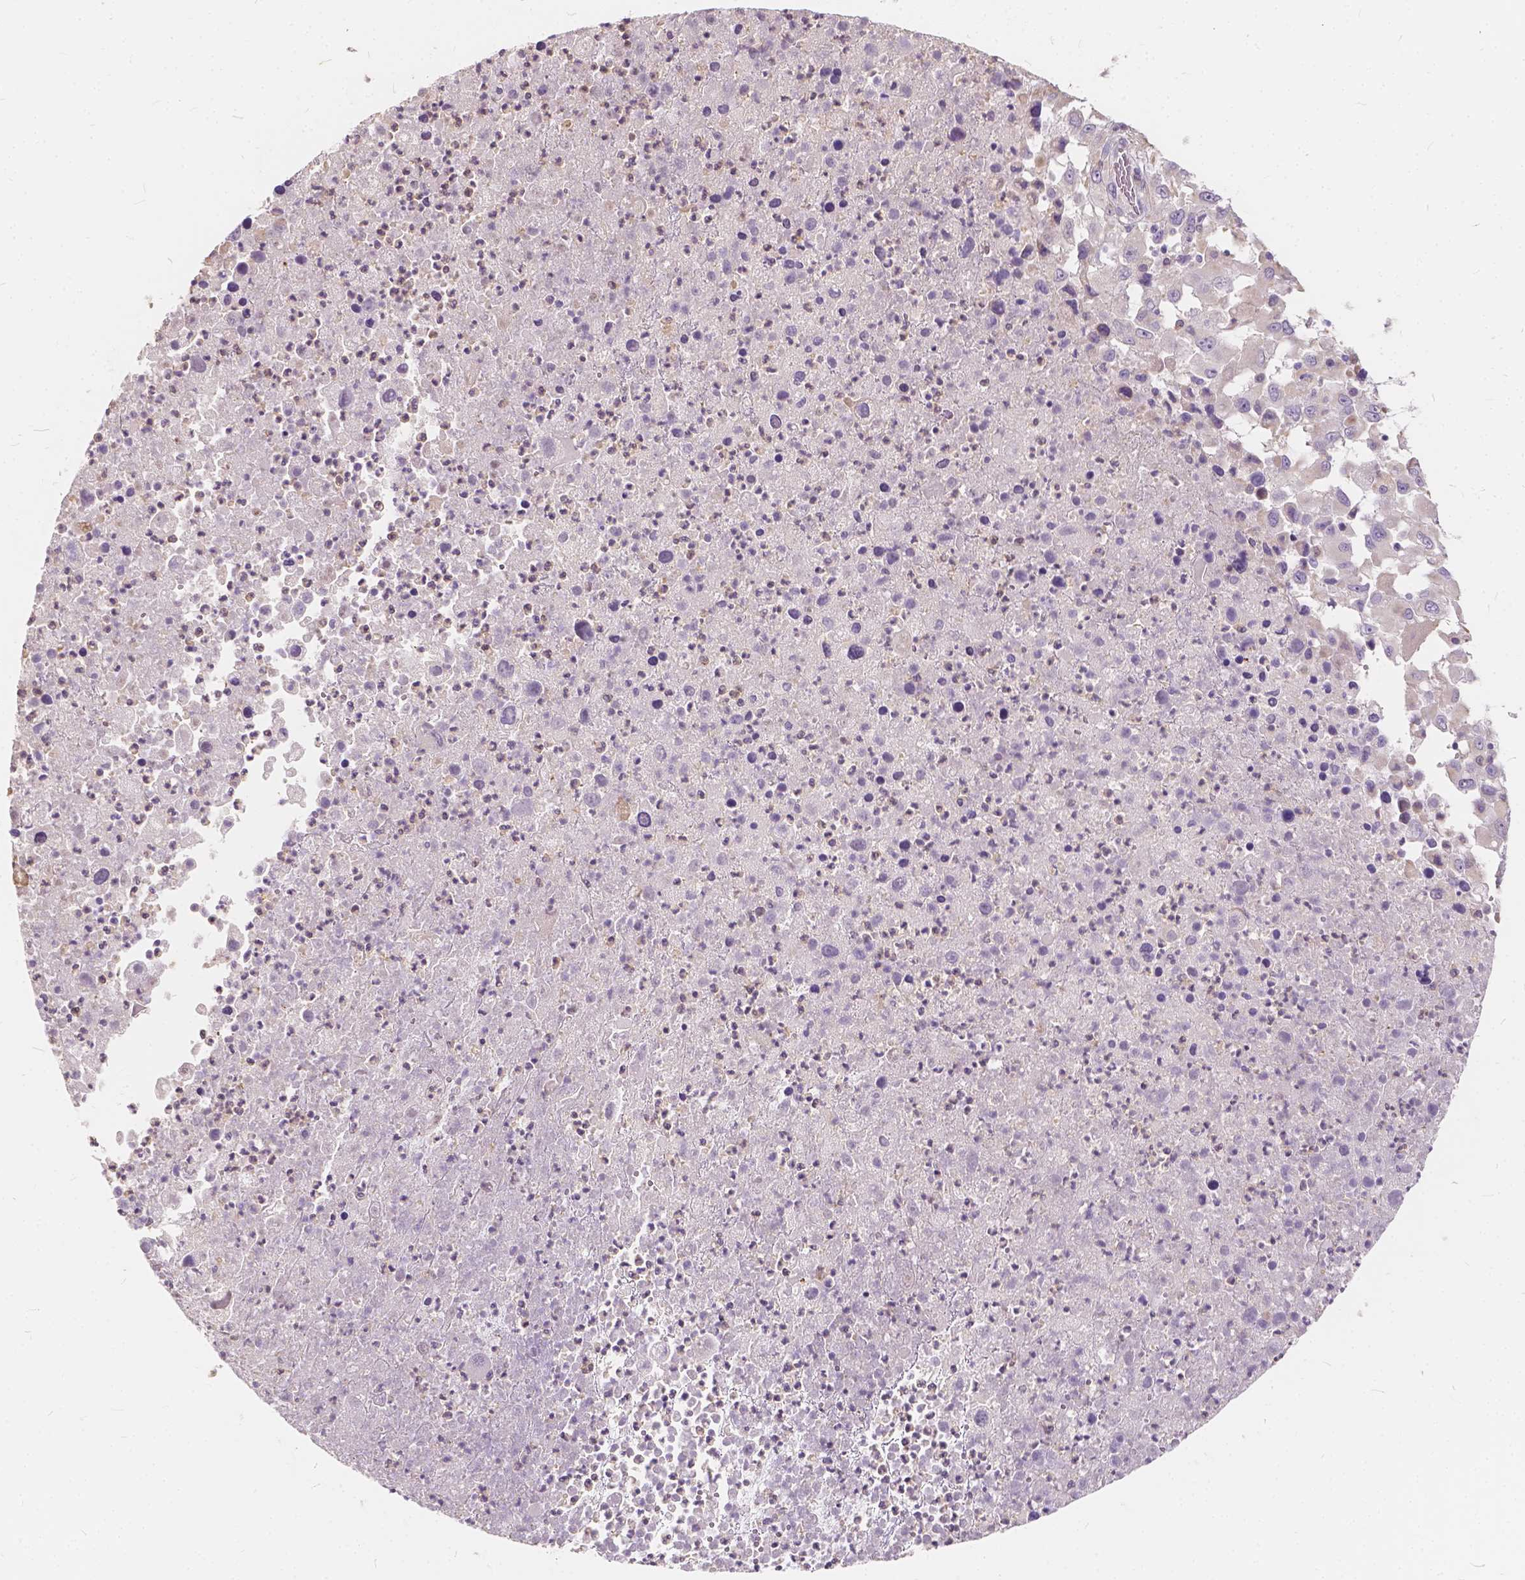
{"staining": {"intensity": "negative", "quantity": "none", "location": "none"}, "tissue": "melanoma", "cell_type": "Tumor cells", "image_type": "cancer", "snomed": [{"axis": "morphology", "description": "Malignant melanoma, Metastatic site"}, {"axis": "topography", "description": "Soft tissue"}], "caption": "A high-resolution photomicrograph shows immunohistochemistry (IHC) staining of melanoma, which exhibits no significant staining in tumor cells.", "gene": "KIAA0513", "patient": {"sex": "male", "age": 50}}